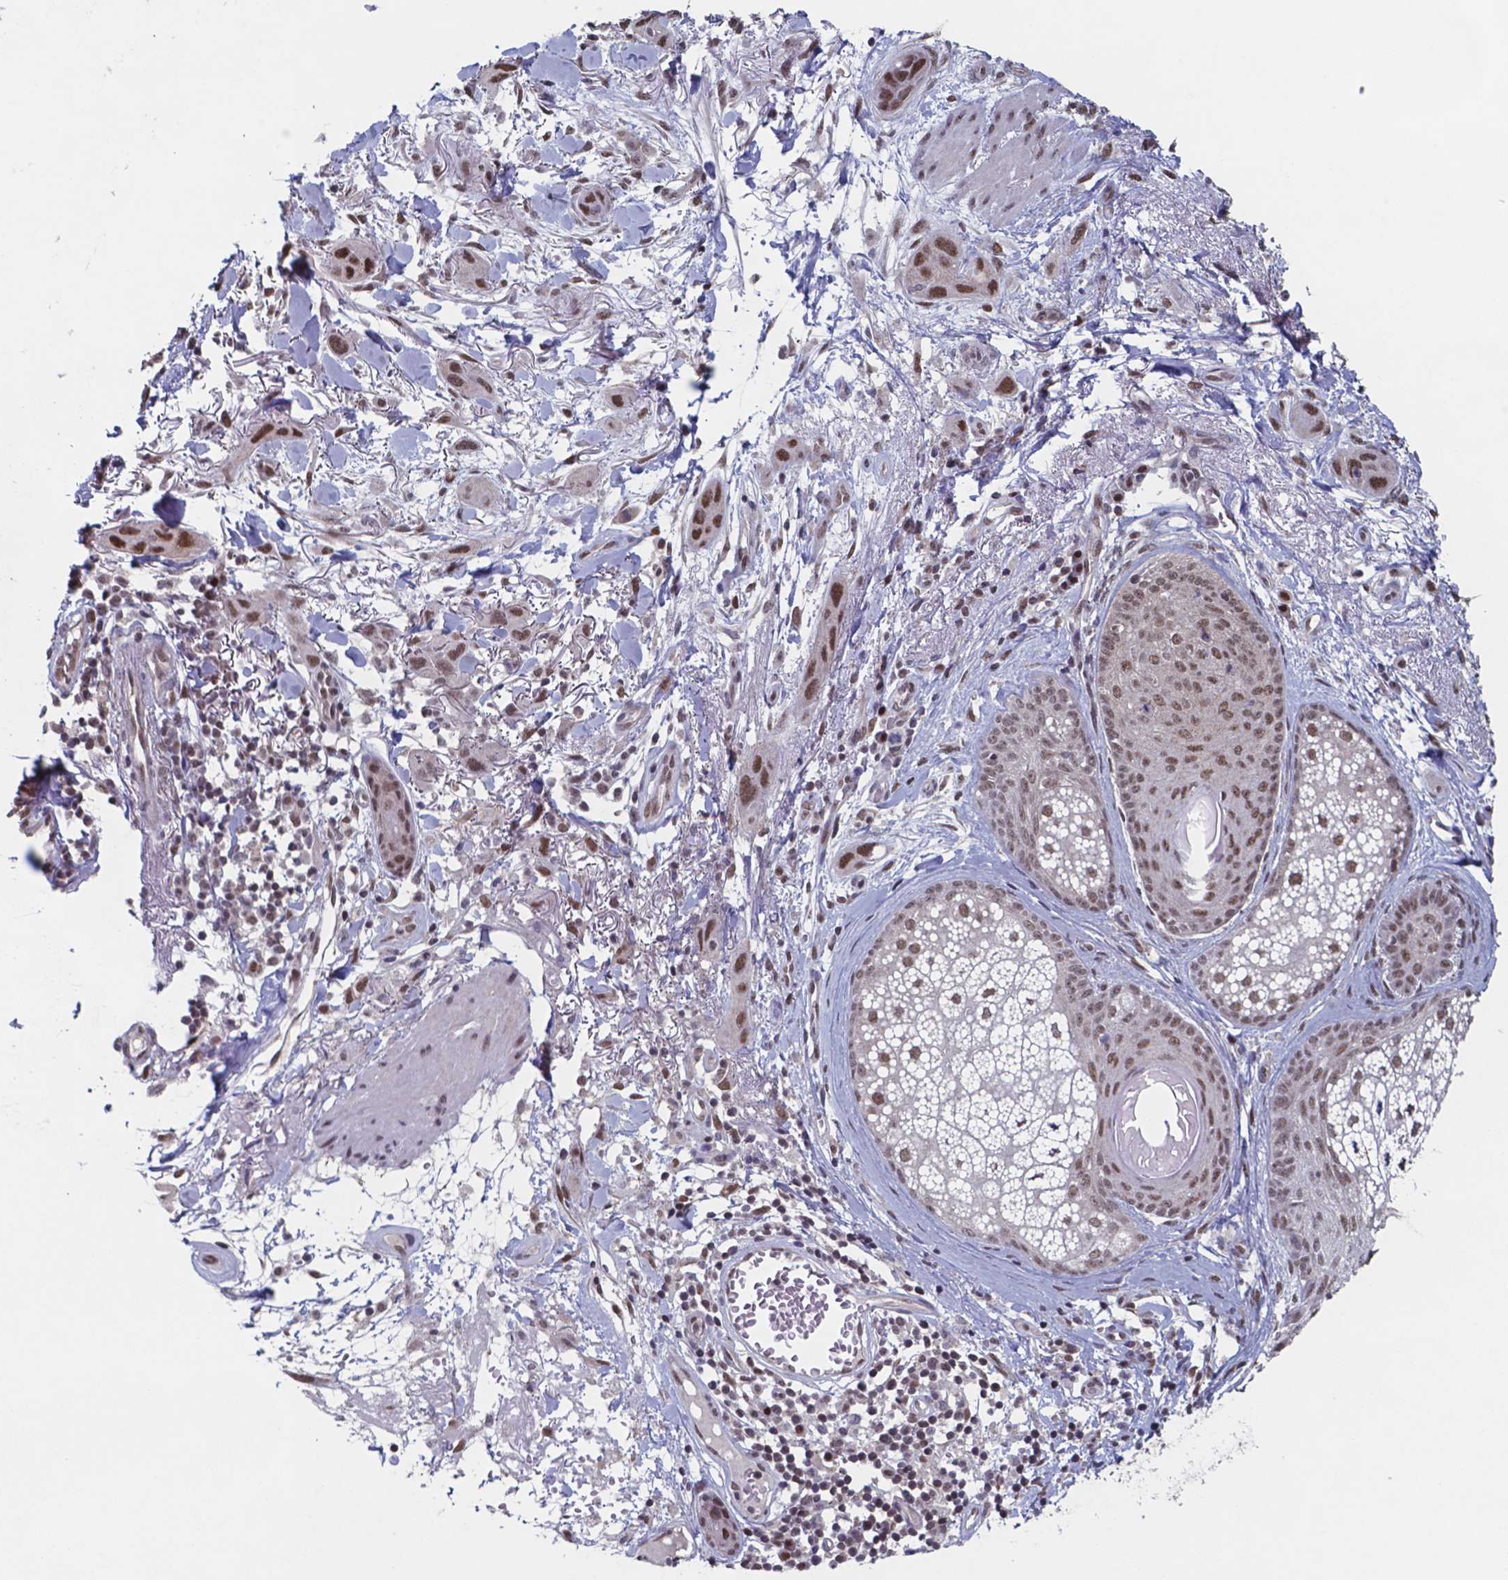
{"staining": {"intensity": "strong", "quantity": ">75%", "location": "nuclear"}, "tissue": "skin cancer", "cell_type": "Tumor cells", "image_type": "cancer", "snomed": [{"axis": "morphology", "description": "Squamous cell carcinoma, NOS"}, {"axis": "topography", "description": "Skin"}], "caption": "Immunohistochemistry of squamous cell carcinoma (skin) displays high levels of strong nuclear staining in approximately >75% of tumor cells.", "gene": "UBA1", "patient": {"sex": "male", "age": 79}}